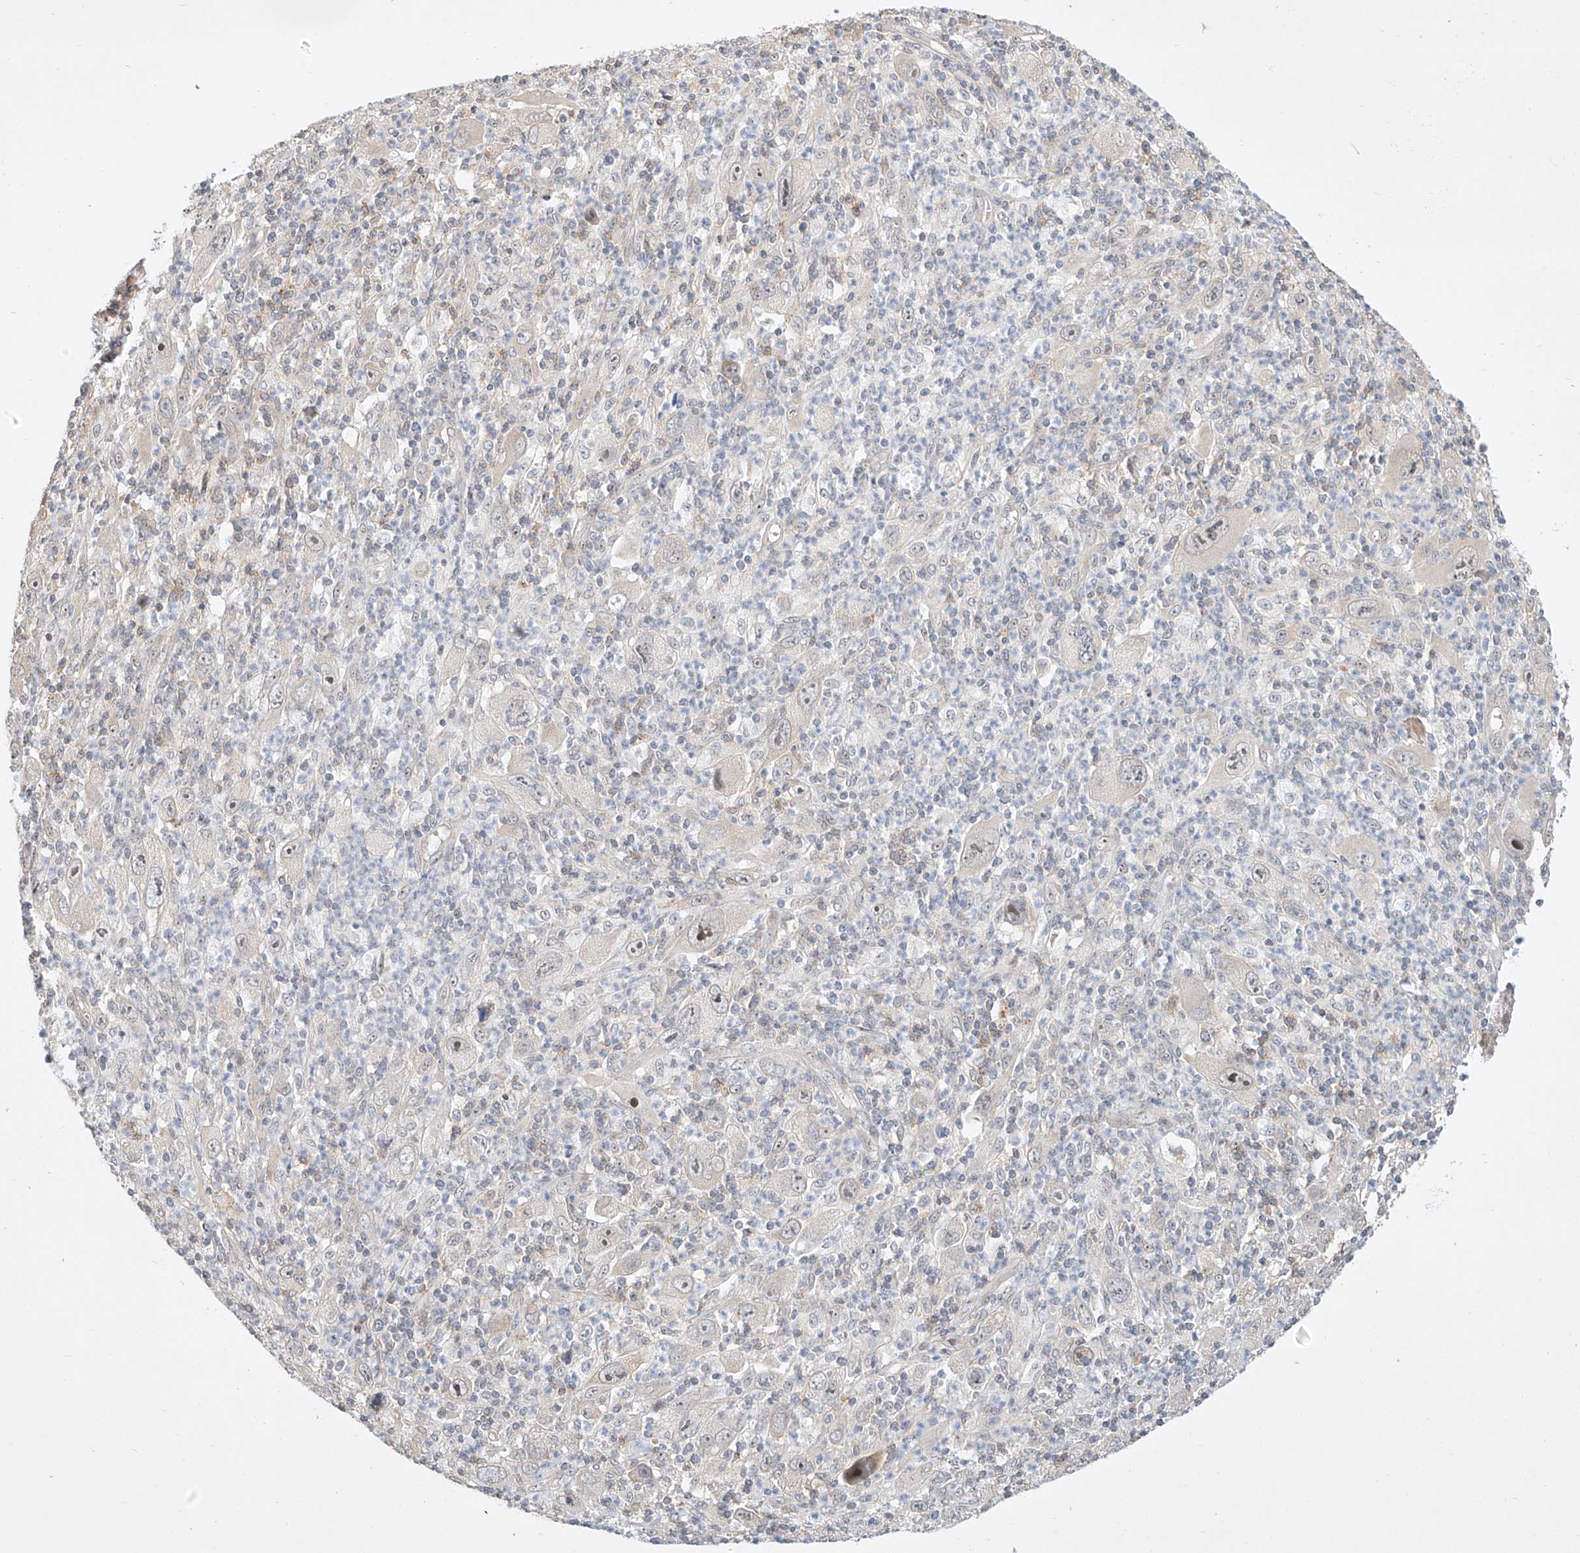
{"staining": {"intensity": "negative", "quantity": "none", "location": "none"}, "tissue": "melanoma", "cell_type": "Tumor cells", "image_type": "cancer", "snomed": [{"axis": "morphology", "description": "Malignant melanoma, Metastatic site"}, {"axis": "topography", "description": "Skin"}], "caption": "Immunohistochemistry photomicrograph of human melanoma stained for a protein (brown), which displays no expression in tumor cells.", "gene": "TASP1", "patient": {"sex": "female", "age": 56}}